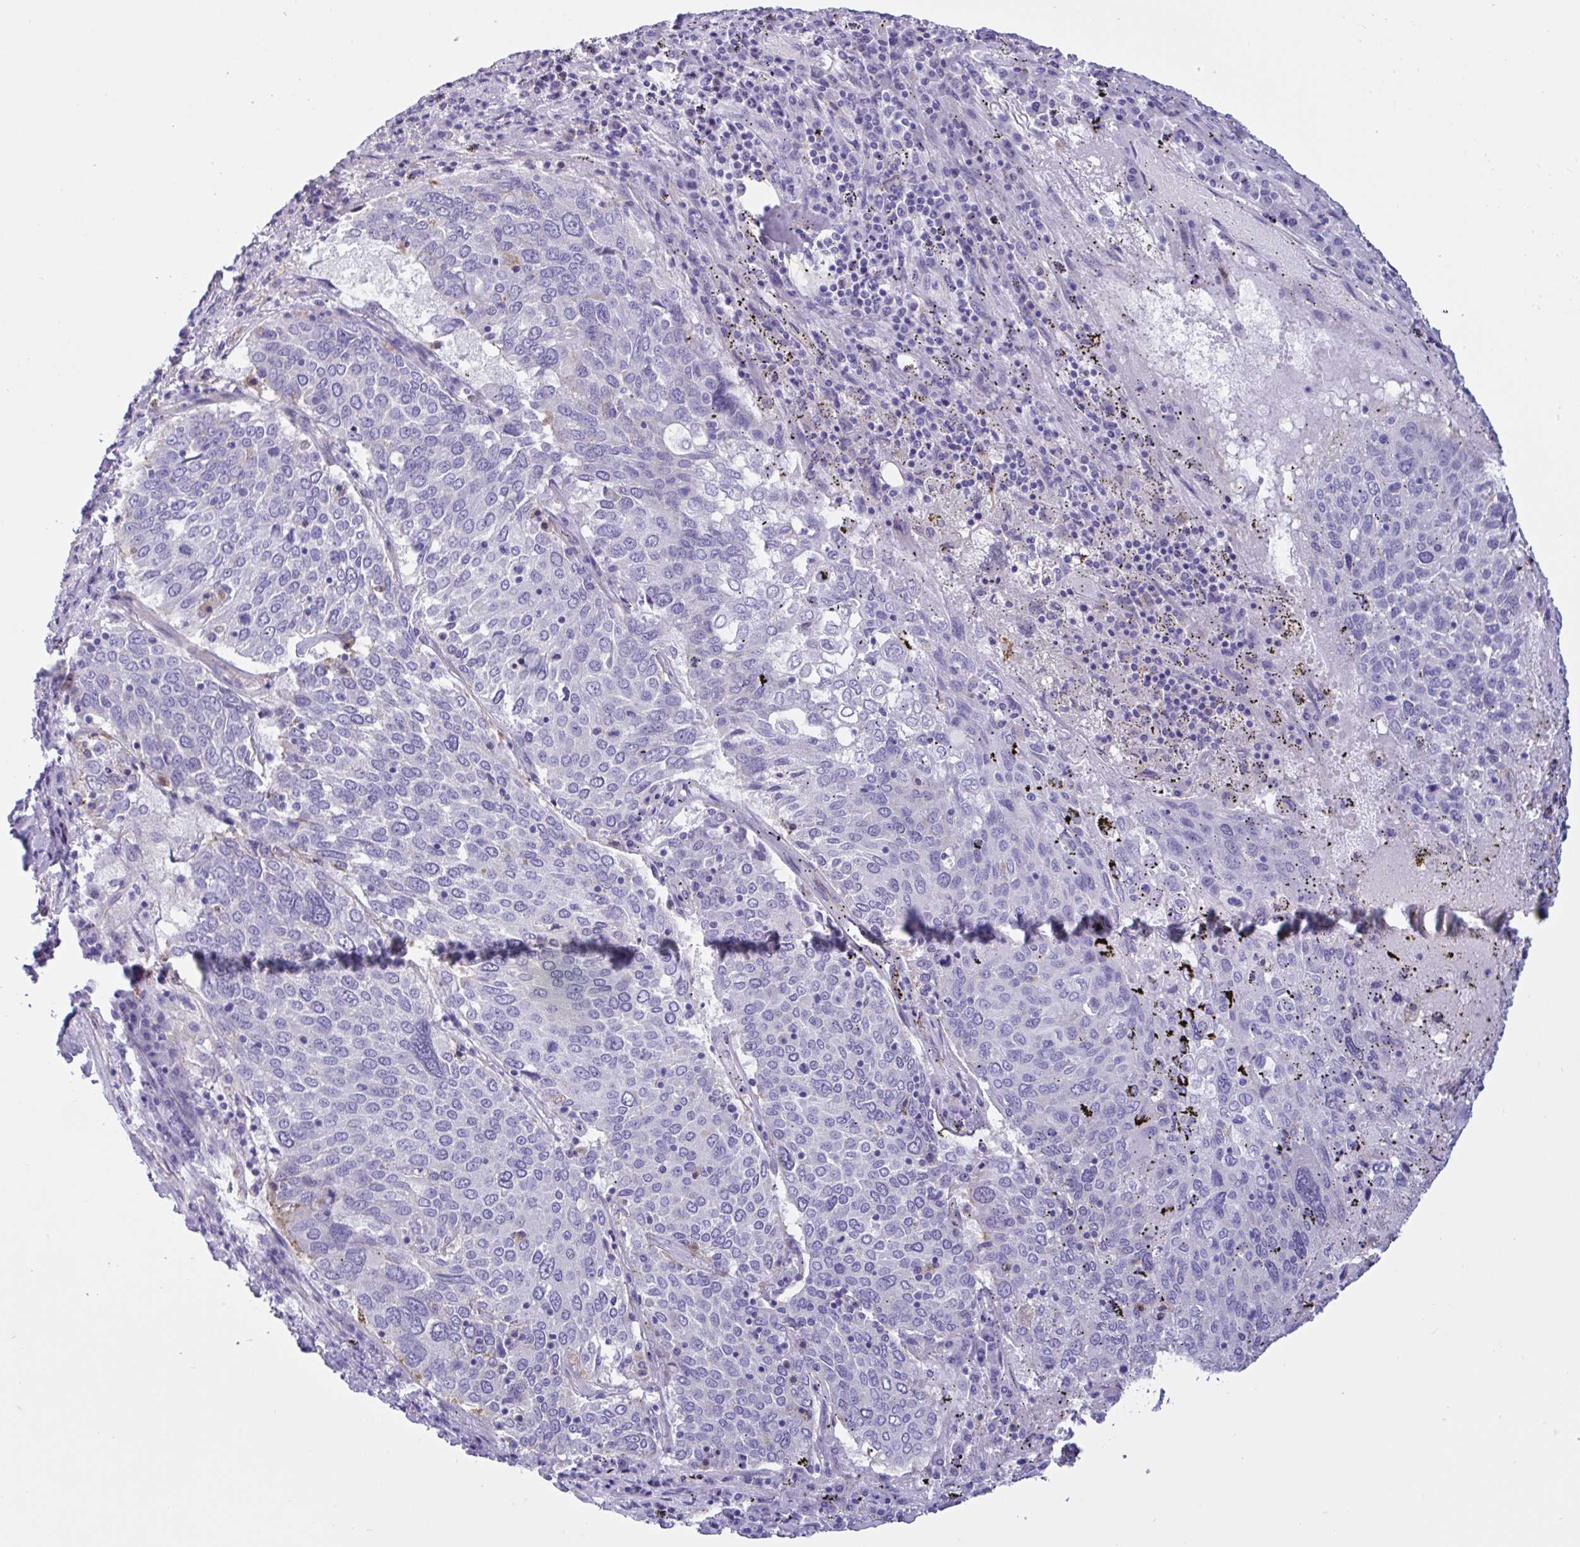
{"staining": {"intensity": "negative", "quantity": "none", "location": "none"}, "tissue": "lung cancer", "cell_type": "Tumor cells", "image_type": "cancer", "snomed": [{"axis": "morphology", "description": "Squamous cell carcinoma, NOS"}, {"axis": "topography", "description": "Lung"}], "caption": "This is an IHC photomicrograph of squamous cell carcinoma (lung). There is no staining in tumor cells.", "gene": "RPL22L1", "patient": {"sex": "male", "age": 65}}